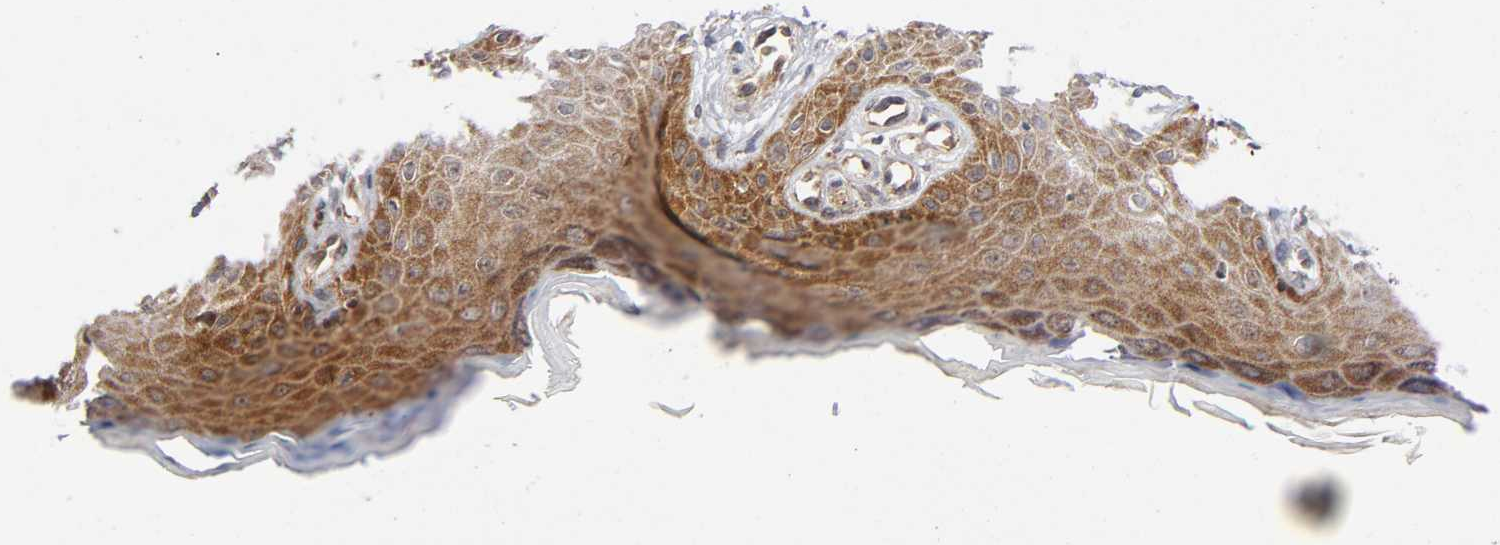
{"staining": {"intensity": "moderate", "quantity": ">75%", "location": "cytoplasmic/membranous"}, "tissue": "skin cancer", "cell_type": "Tumor cells", "image_type": "cancer", "snomed": [{"axis": "morphology", "description": "Squamous cell carcinoma, NOS"}, {"axis": "topography", "description": "Skin"}], "caption": "IHC photomicrograph of human skin cancer (squamous cell carcinoma) stained for a protein (brown), which demonstrates medium levels of moderate cytoplasmic/membranous positivity in about >75% of tumor cells.", "gene": "EIF5", "patient": {"sex": "female", "age": 40}}